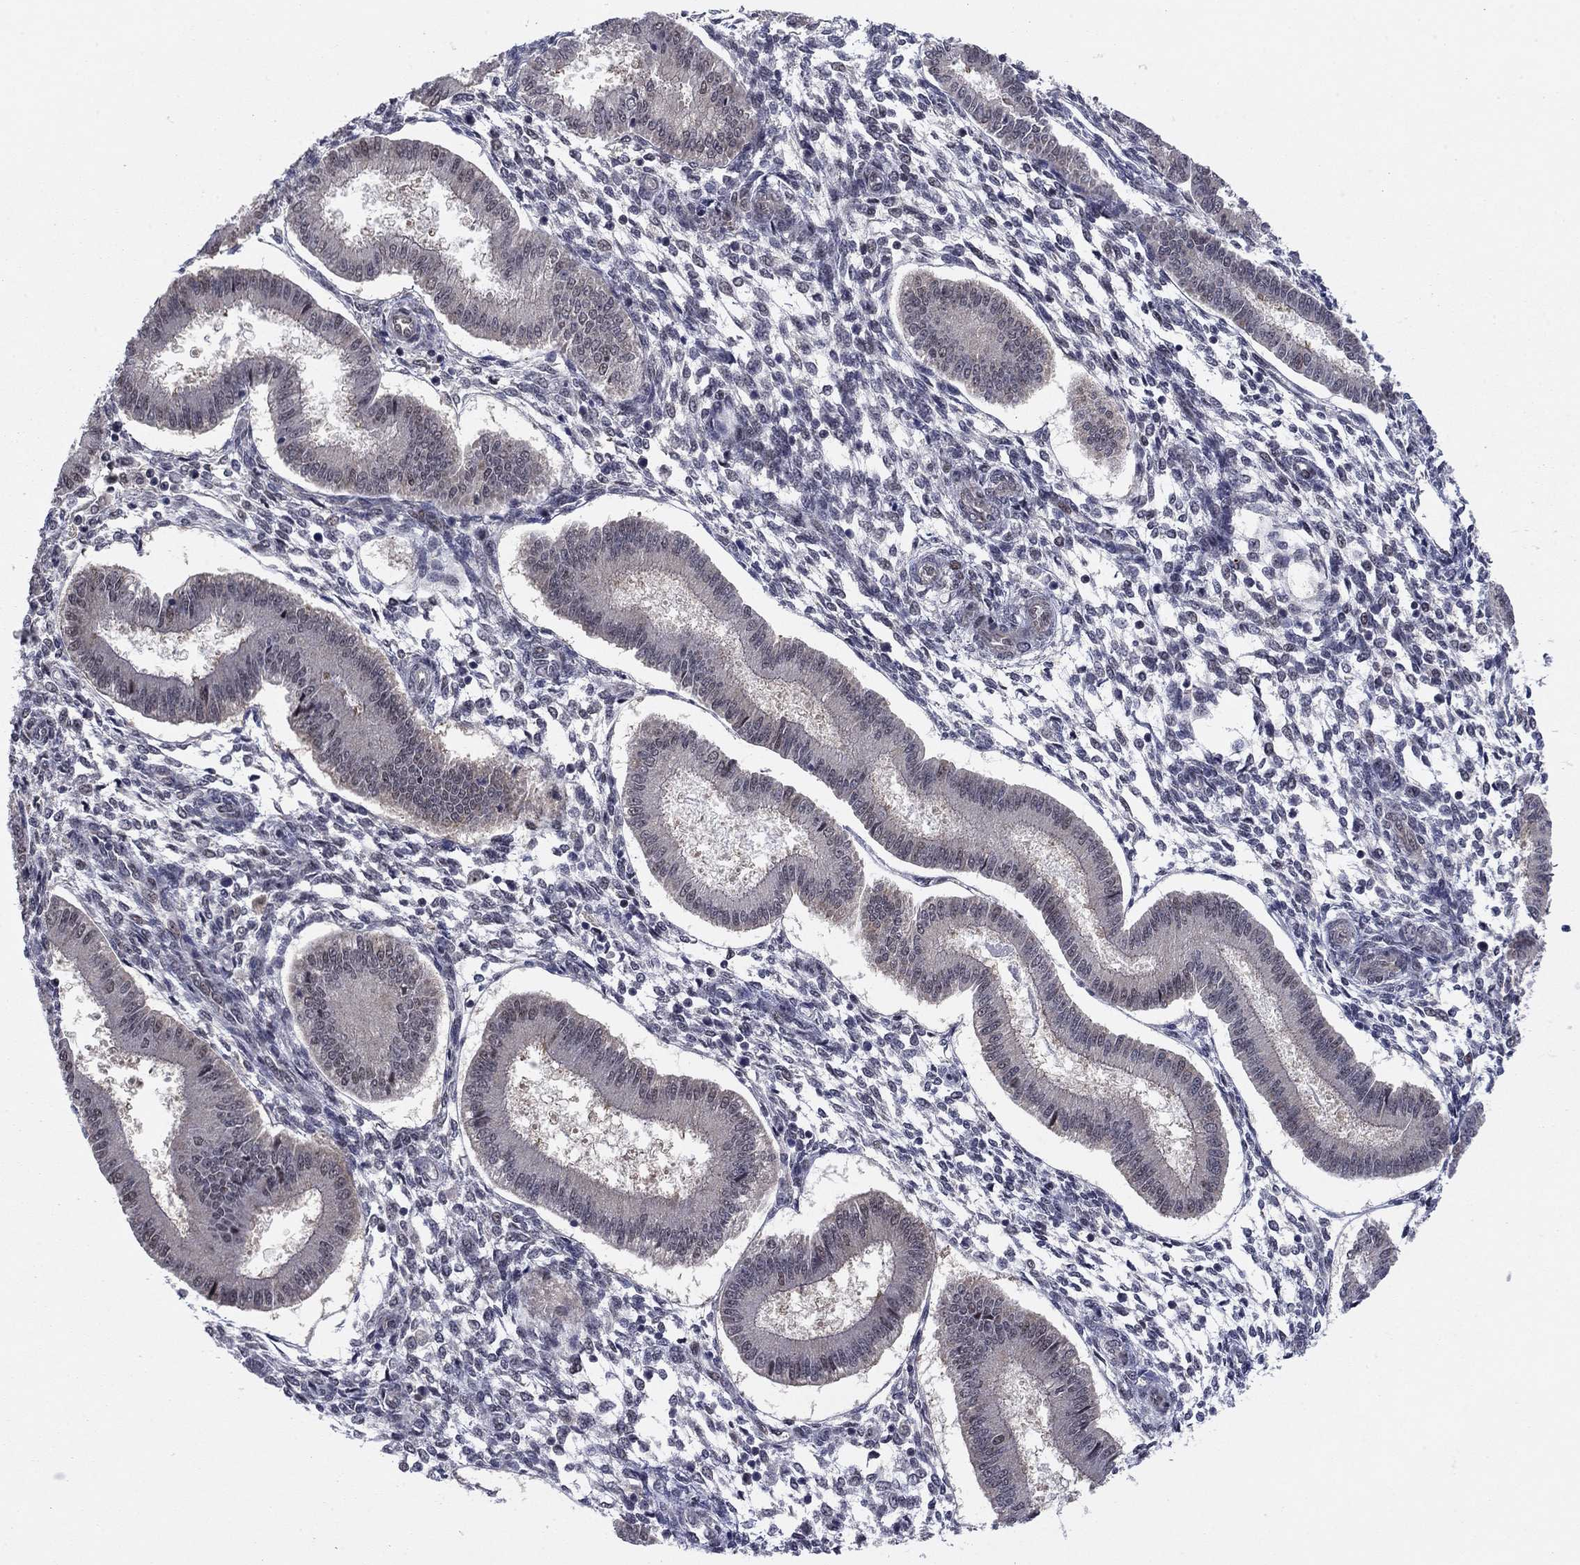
{"staining": {"intensity": "negative", "quantity": "none", "location": "none"}, "tissue": "endometrium", "cell_type": "Cells in endometrial stroma", "image_type": "normal", "snomed": [{"axis": "morphology", "description": "Normal tissue, NOS"}, {"axis": "topography", "description": "Endometrium"}], "caption": "Immunohistochemical staining of benign human endometrium reveals no significant positivity in cells in endometrial stroma.", "gene": "PSMC1", "patient": {"sex": "female", "age": 43}}